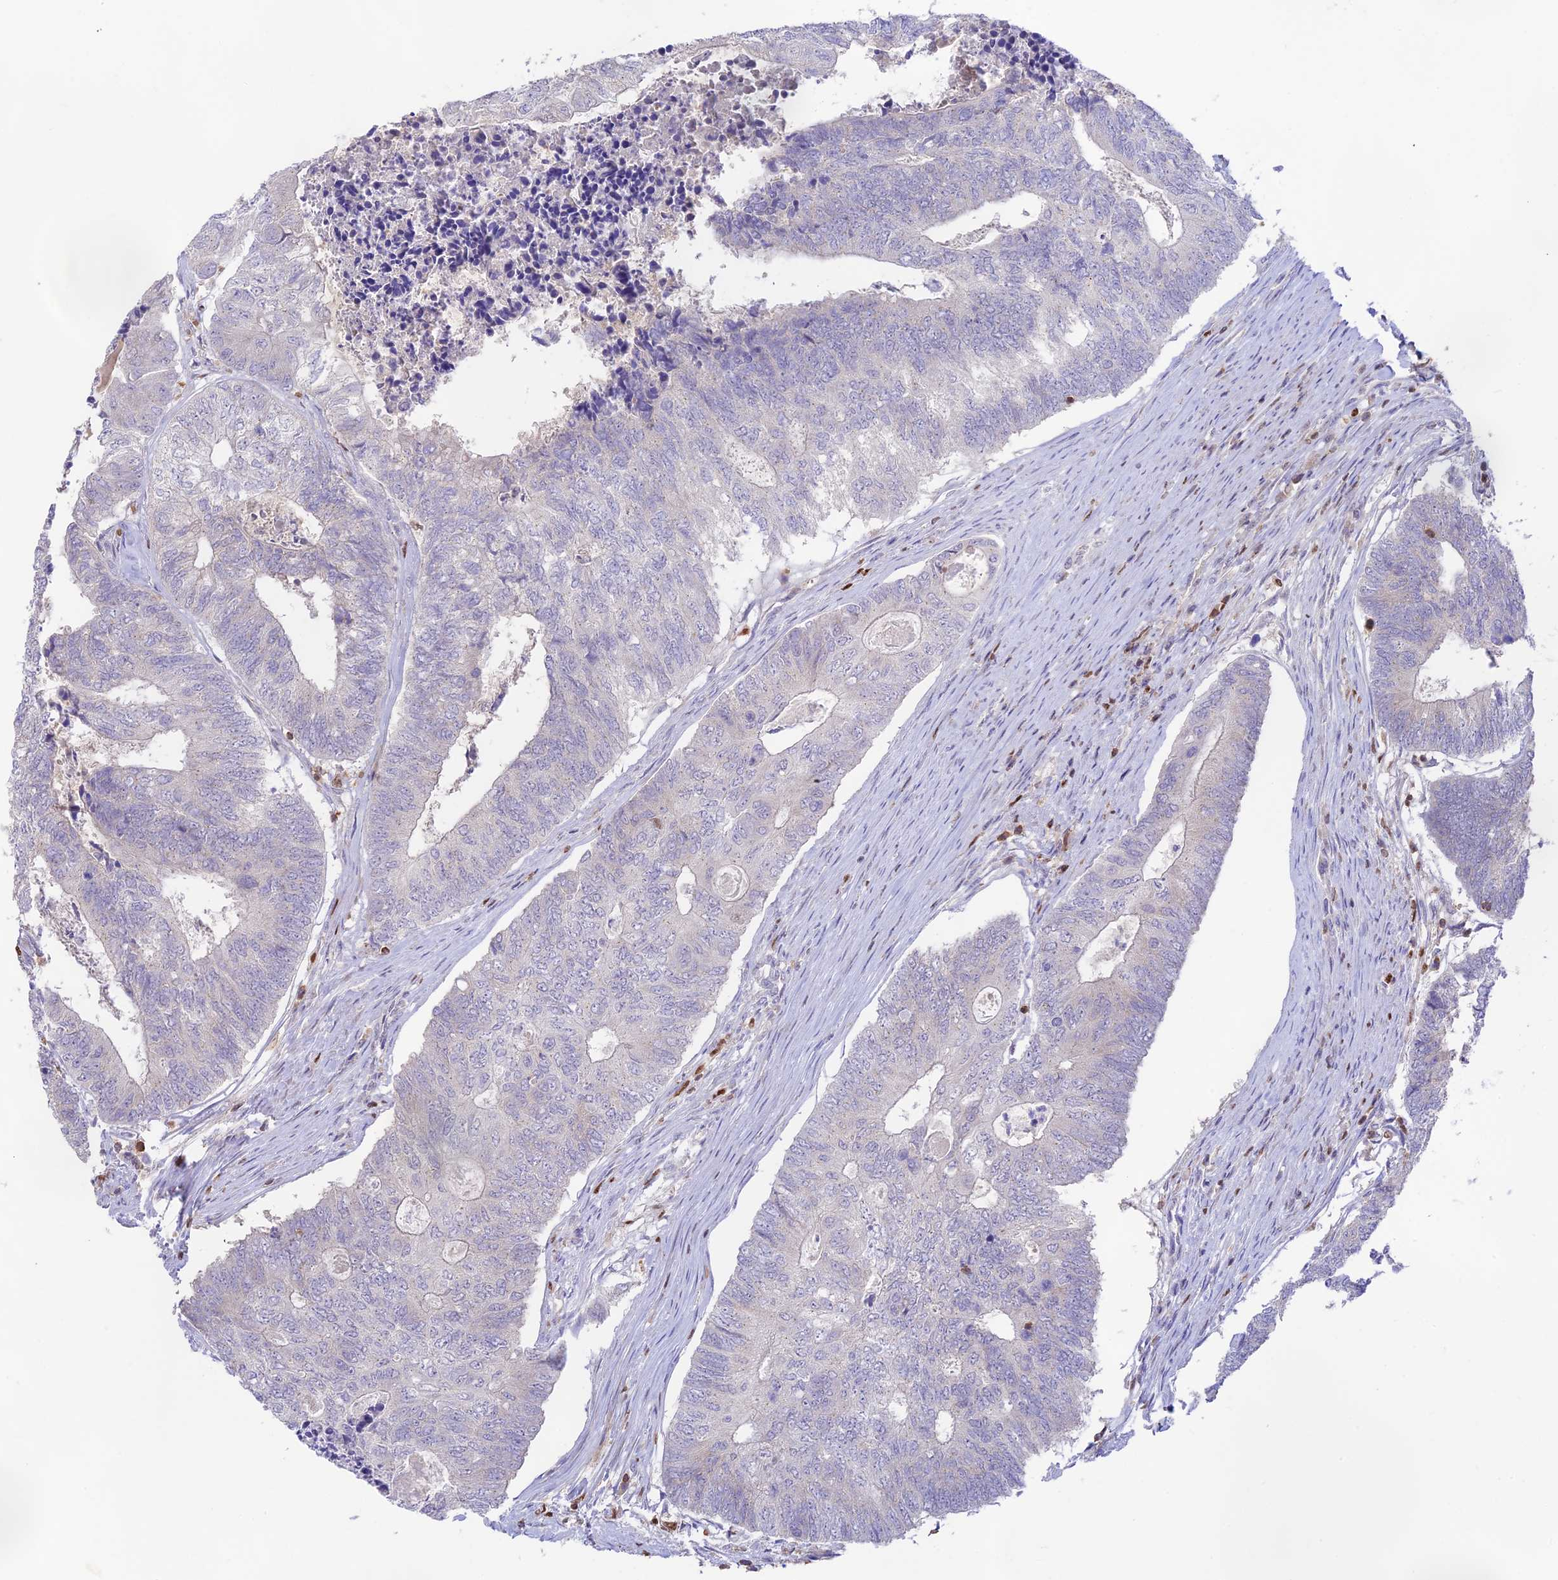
{"staining": {"intensity": "negative", "quantity": "none", "location": "none"}, "tissue": "colorectal cancer", "cell_type": "Tumor cells", "image_type": "cancer", "snomed": [{"axis": "morphology", "description": "Adenocarcinoma, NOS"}, {"axis": "topography", "description": "Colon"}], "caption": "Immunohistochemistry (IHC) image of human colorectal cancer (adenocarcinoma) stained for a protein (brown), which exhibits no positivity in tumor cells.", "gene": "DENND1C", "patient": {"sex": "female", "age": 67}}